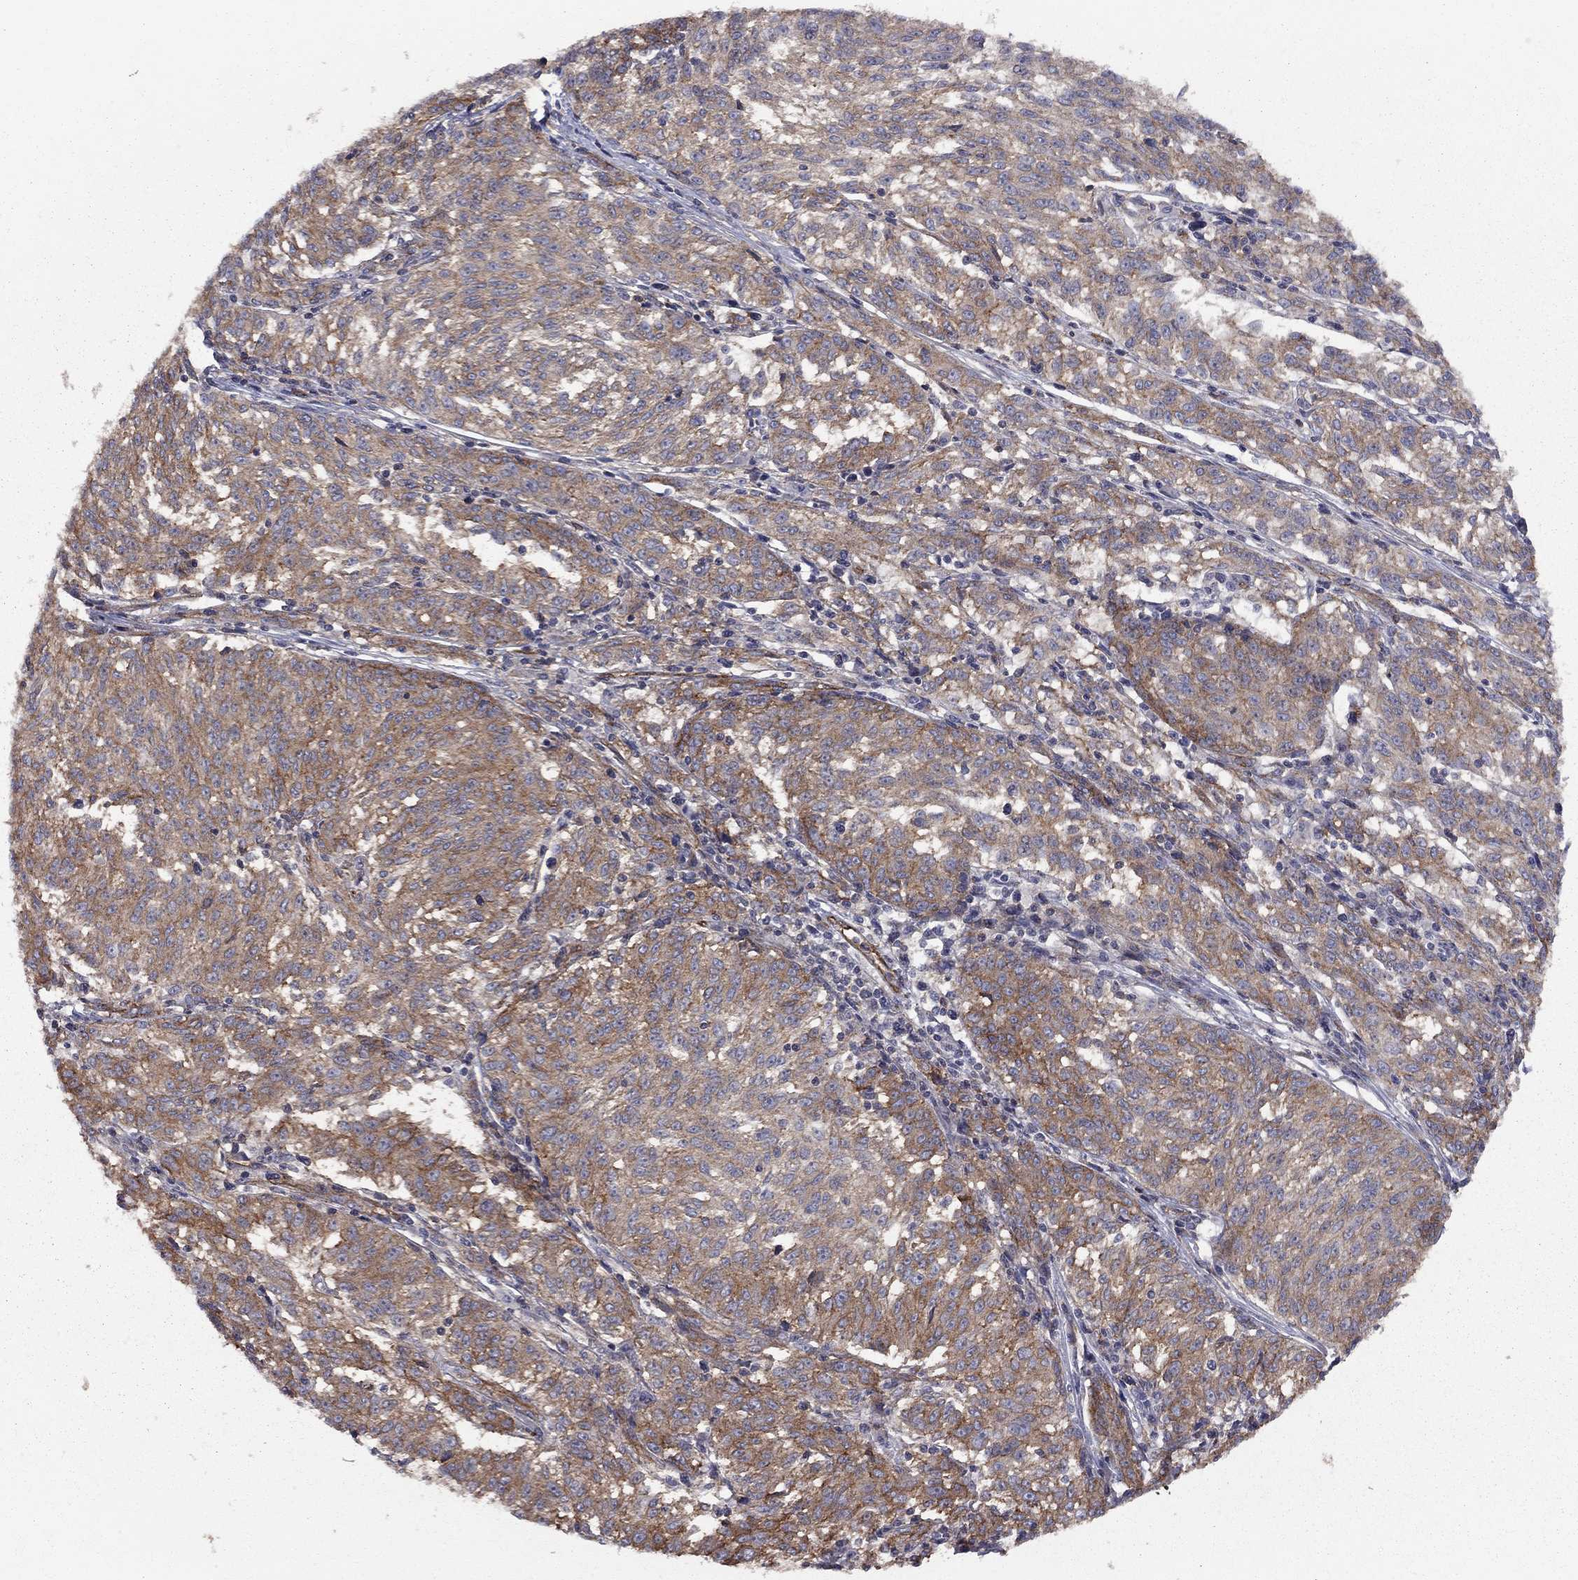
{"staining": {"intensity": "moderate", "quantity": ">75%", "location": "cytoplasmic/membranous"}, "tissue": "melanoma", "cell_type": "Tumor cells", "image_type": "cancer", "snomed": [{"axis": "morphology", "description": "Malignant melanoma, NOS"}, {"axis": "topography", "description": "Skin"}], "caption": "Immunohistochemical staining of human malignant melanoma demonstrates moderate cytoplasmic/membranous protein staining in about >75% of tumor cells.", "gene": "RASEF", "patient": {"sex": "female", "age": 72}}